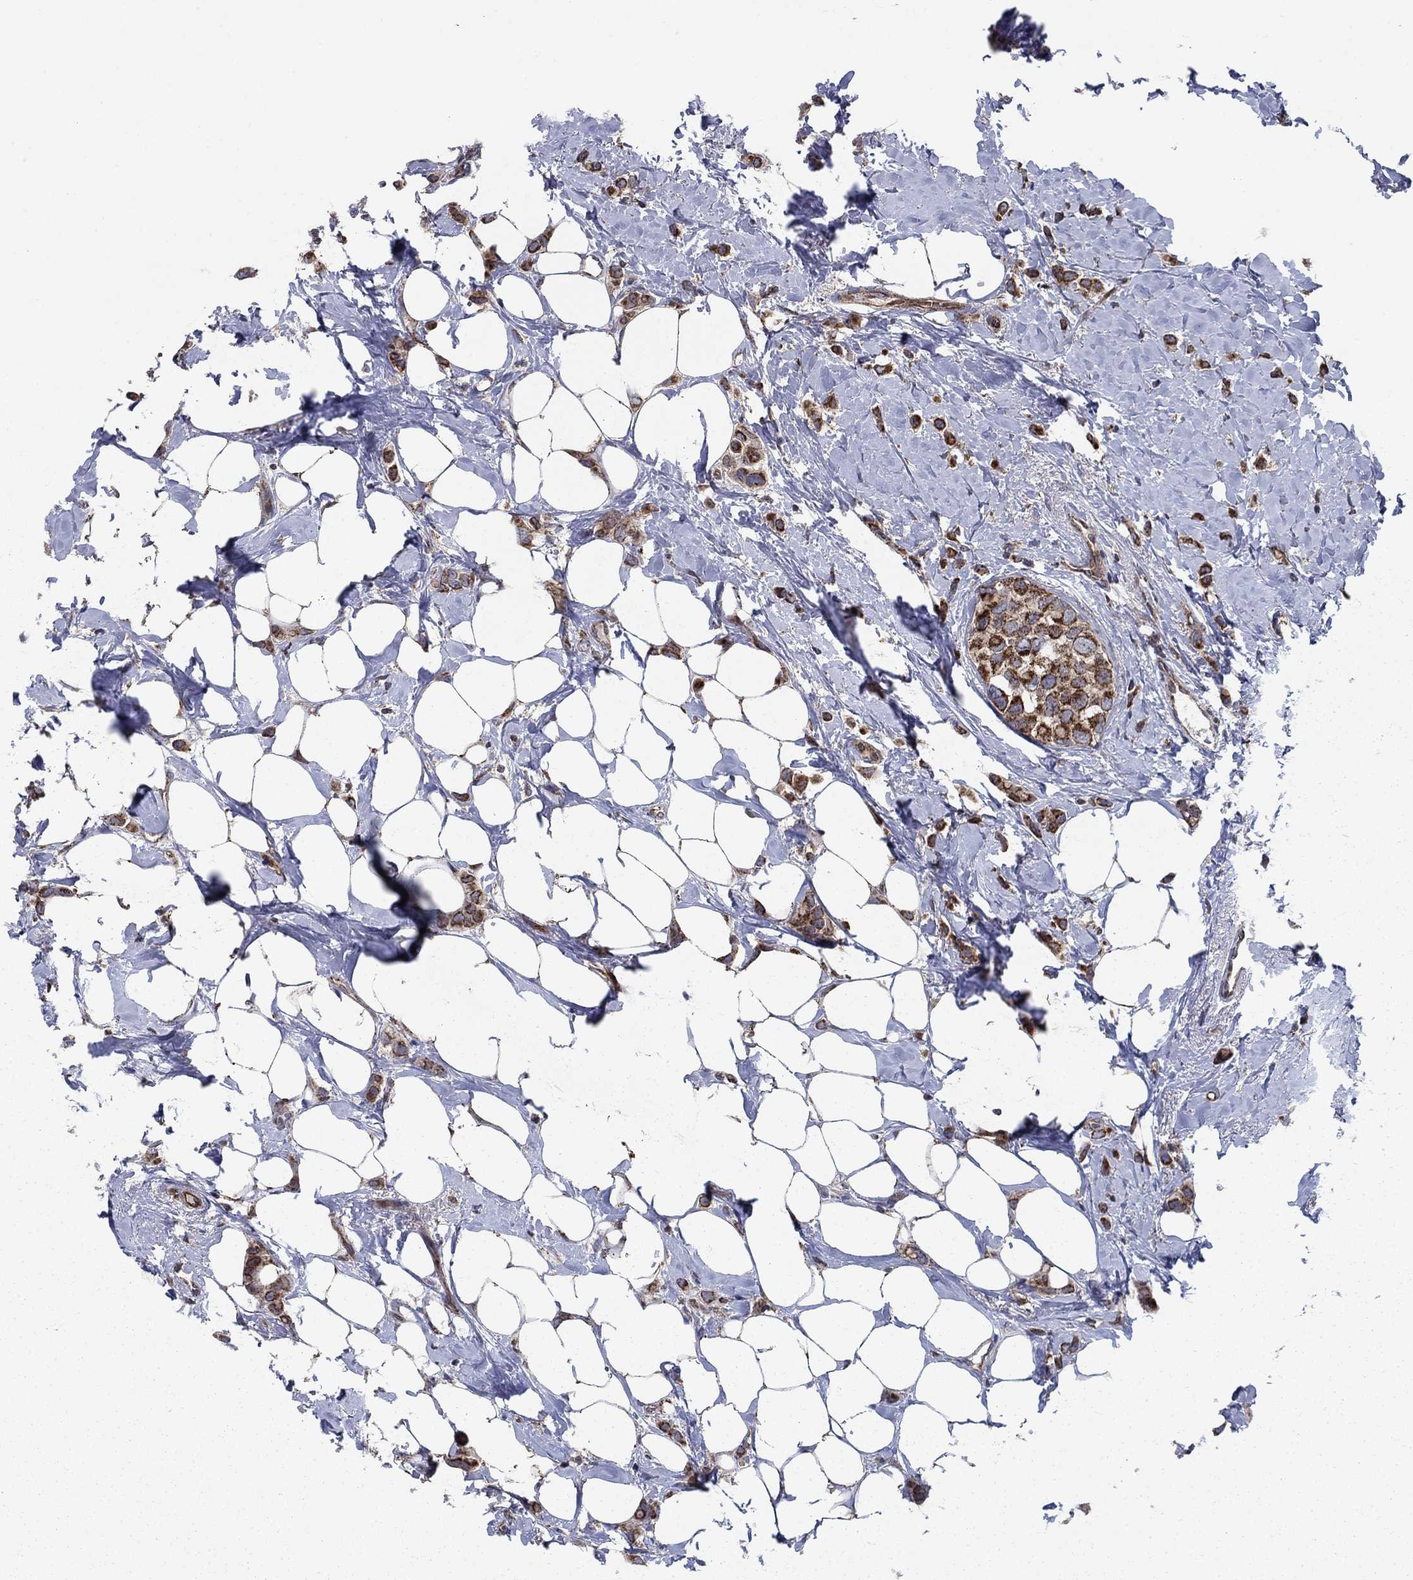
{"staining": {"intensity": "strong", "quantity": "25%-75%", "location": "cytoplasmic/membranous"}, "tissue": "breast cancer", "cell_type": "Tumor cells", "image_type": "cancer", "snomed": [{"axis": "morphology", "description": "Lobular carcinoma"}, {"axis": "topography", "description": "Breast"}], "caption": "Strong cytoplasmic/membranous expression for a protein is present in approximately 25%-75% of tumor cells of breast cancer using IHC.", "gene": "RNF19B", "patient": {"sex": "female", "age": 66}}